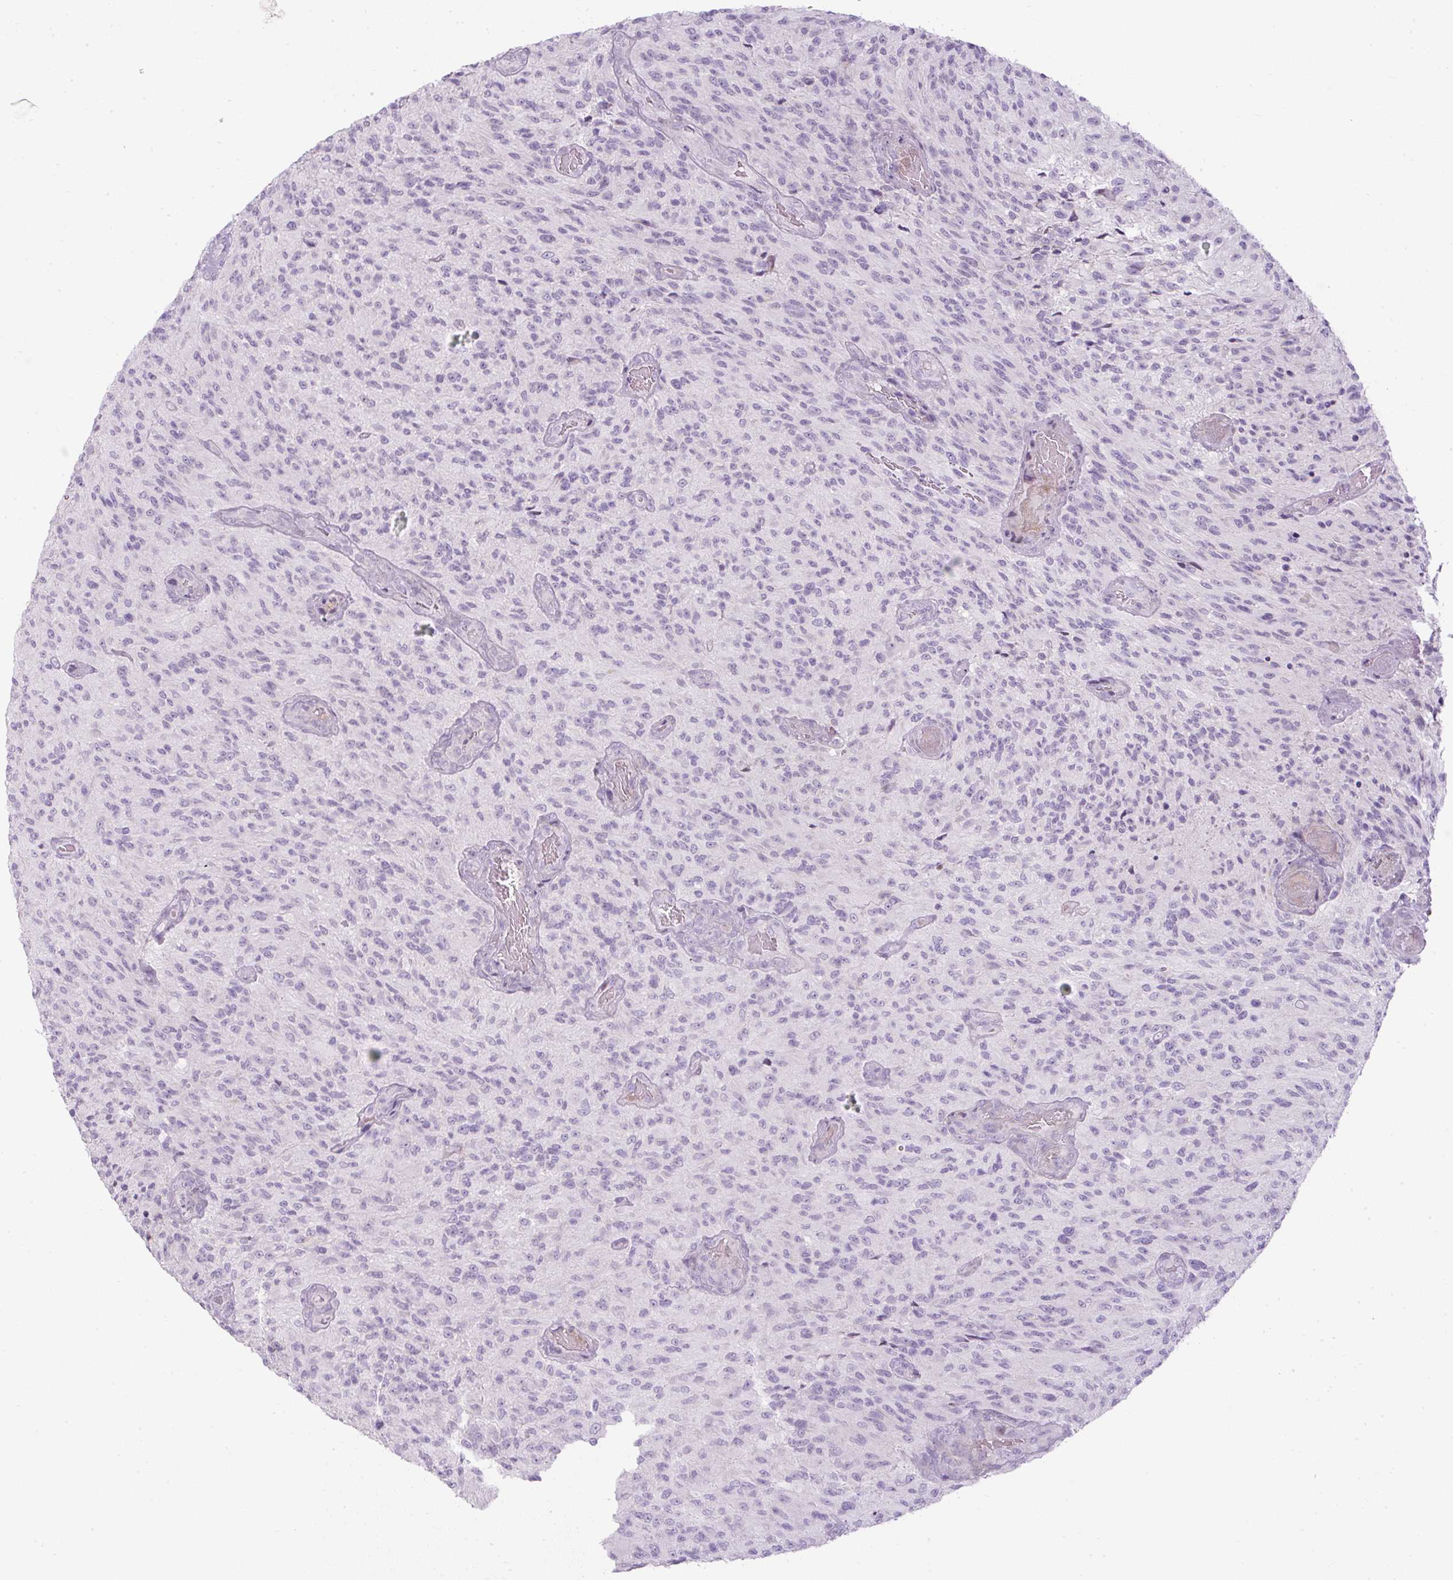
{"staining": {"intensity": "negative", "quantity": "none", "location": "none"}, "tissue": "glioma", "cell_type": "Tumor cells", "image_type": "cancer", "snomed": [{"axis": "morphology", "description": "Normal tissue, NOS"}, {"axis": "morphology", "description": "Glioma, malignant, High grade"}, {"axis": "topography", "description": "Cerebral cortex"}], "caption": "High magnification brightfield microscopy of glioma stained with DAB (3,3'-diaminobenzidine) (brown) and counterstained with hematoxylin (blue): tumor cells show no significant staining.", "gene": "FGFBP3", "patient": {"sex": "male", "age": 56}}